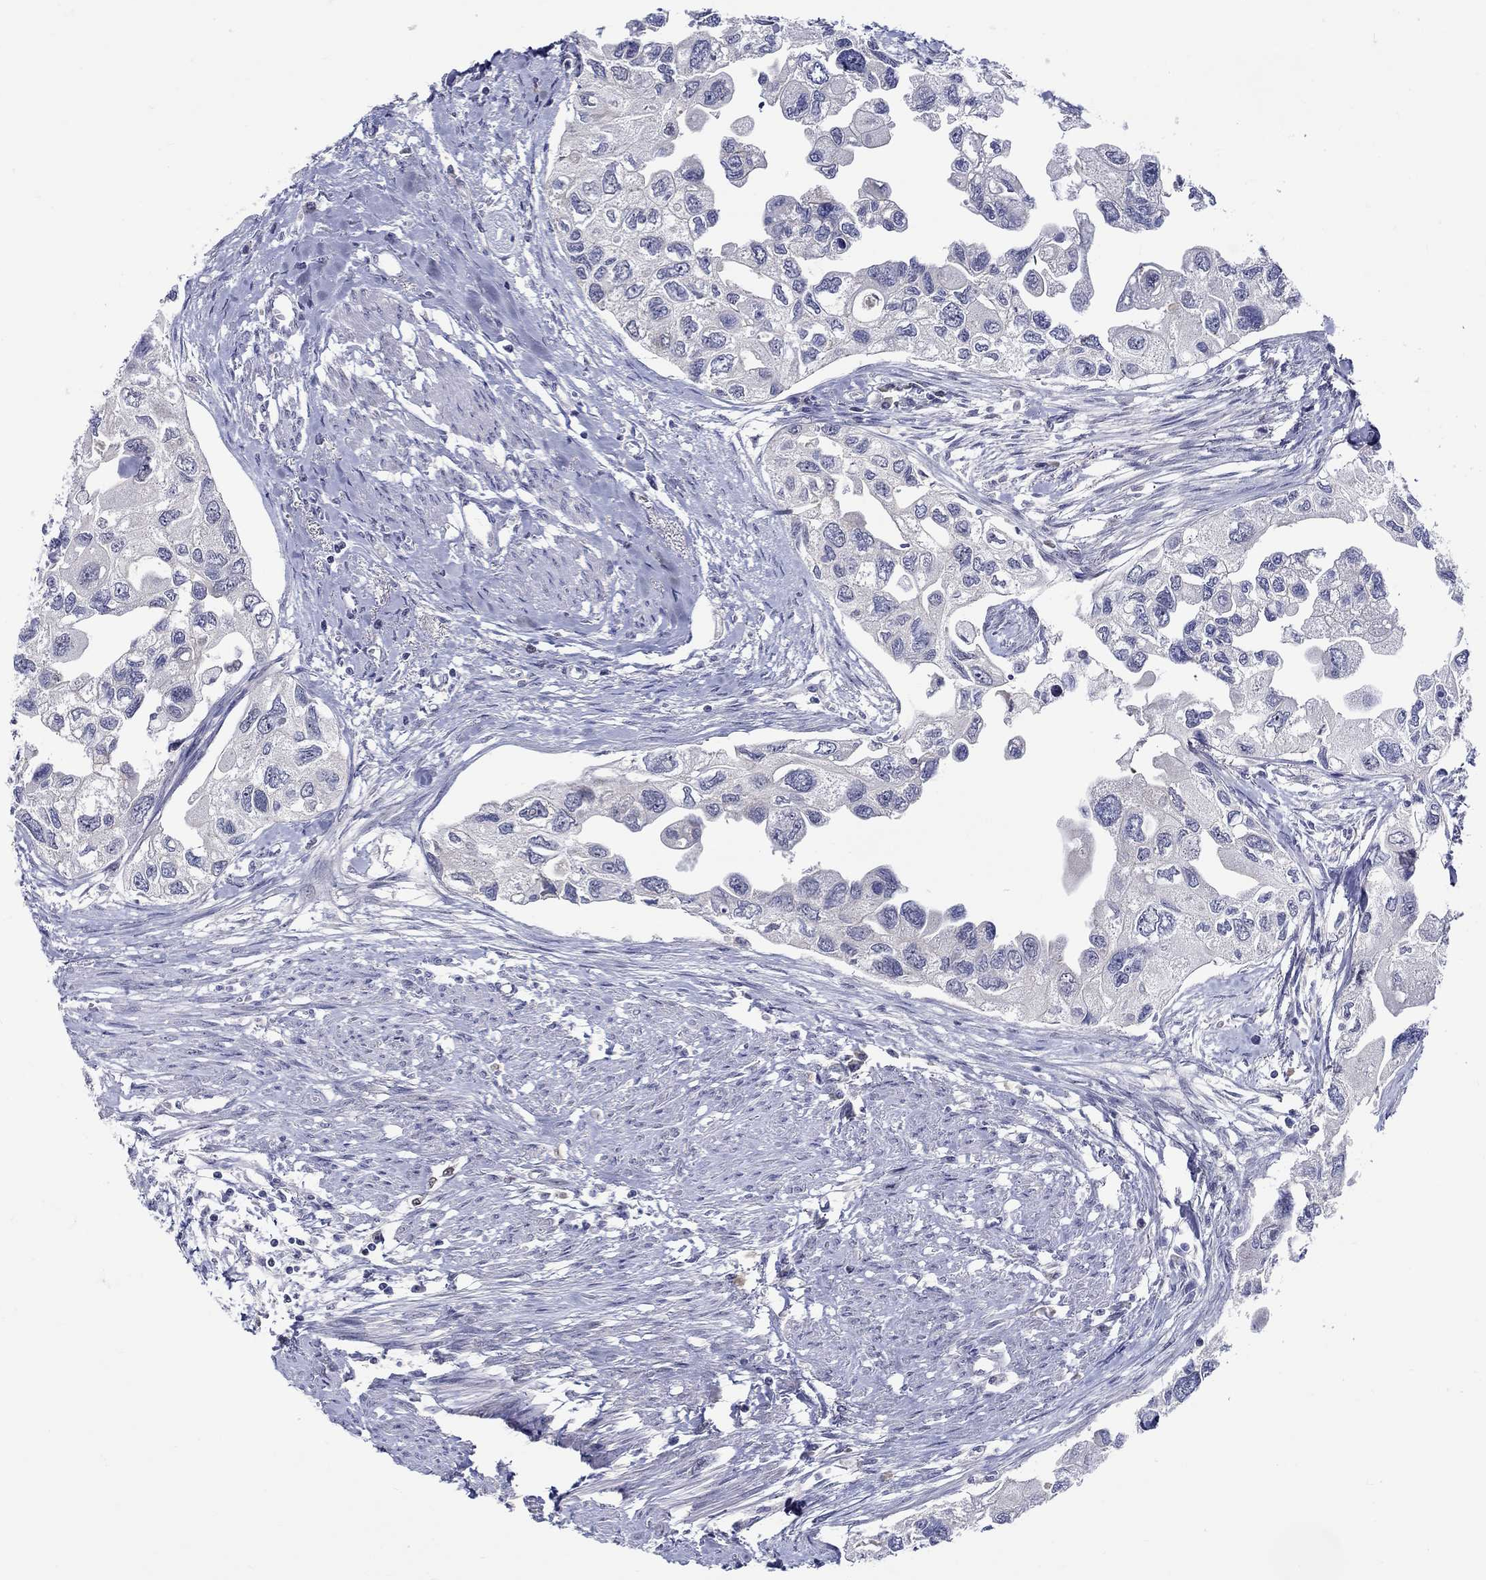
{"staining": {"intensity": "negative", "quantity": "none", "location": "none"}, "tissue": "urothelial cancer", "cell_type": "Tumor cells", "image_type": "cancer", "snomed": [{"axis": "morphology", "description": "Urothelial carcinoma, High grade"}, {"axis": "topography", "description": "Urinary bladder"}], "caption": "An IHC micrograph of urothelial carcinoma (high-grade) is shown. There is no staining in tumor cells of urothelial carcinoma (high-grade).", "gene": "SLC30A3", "patient": {"sex": "male", "age": 59}}